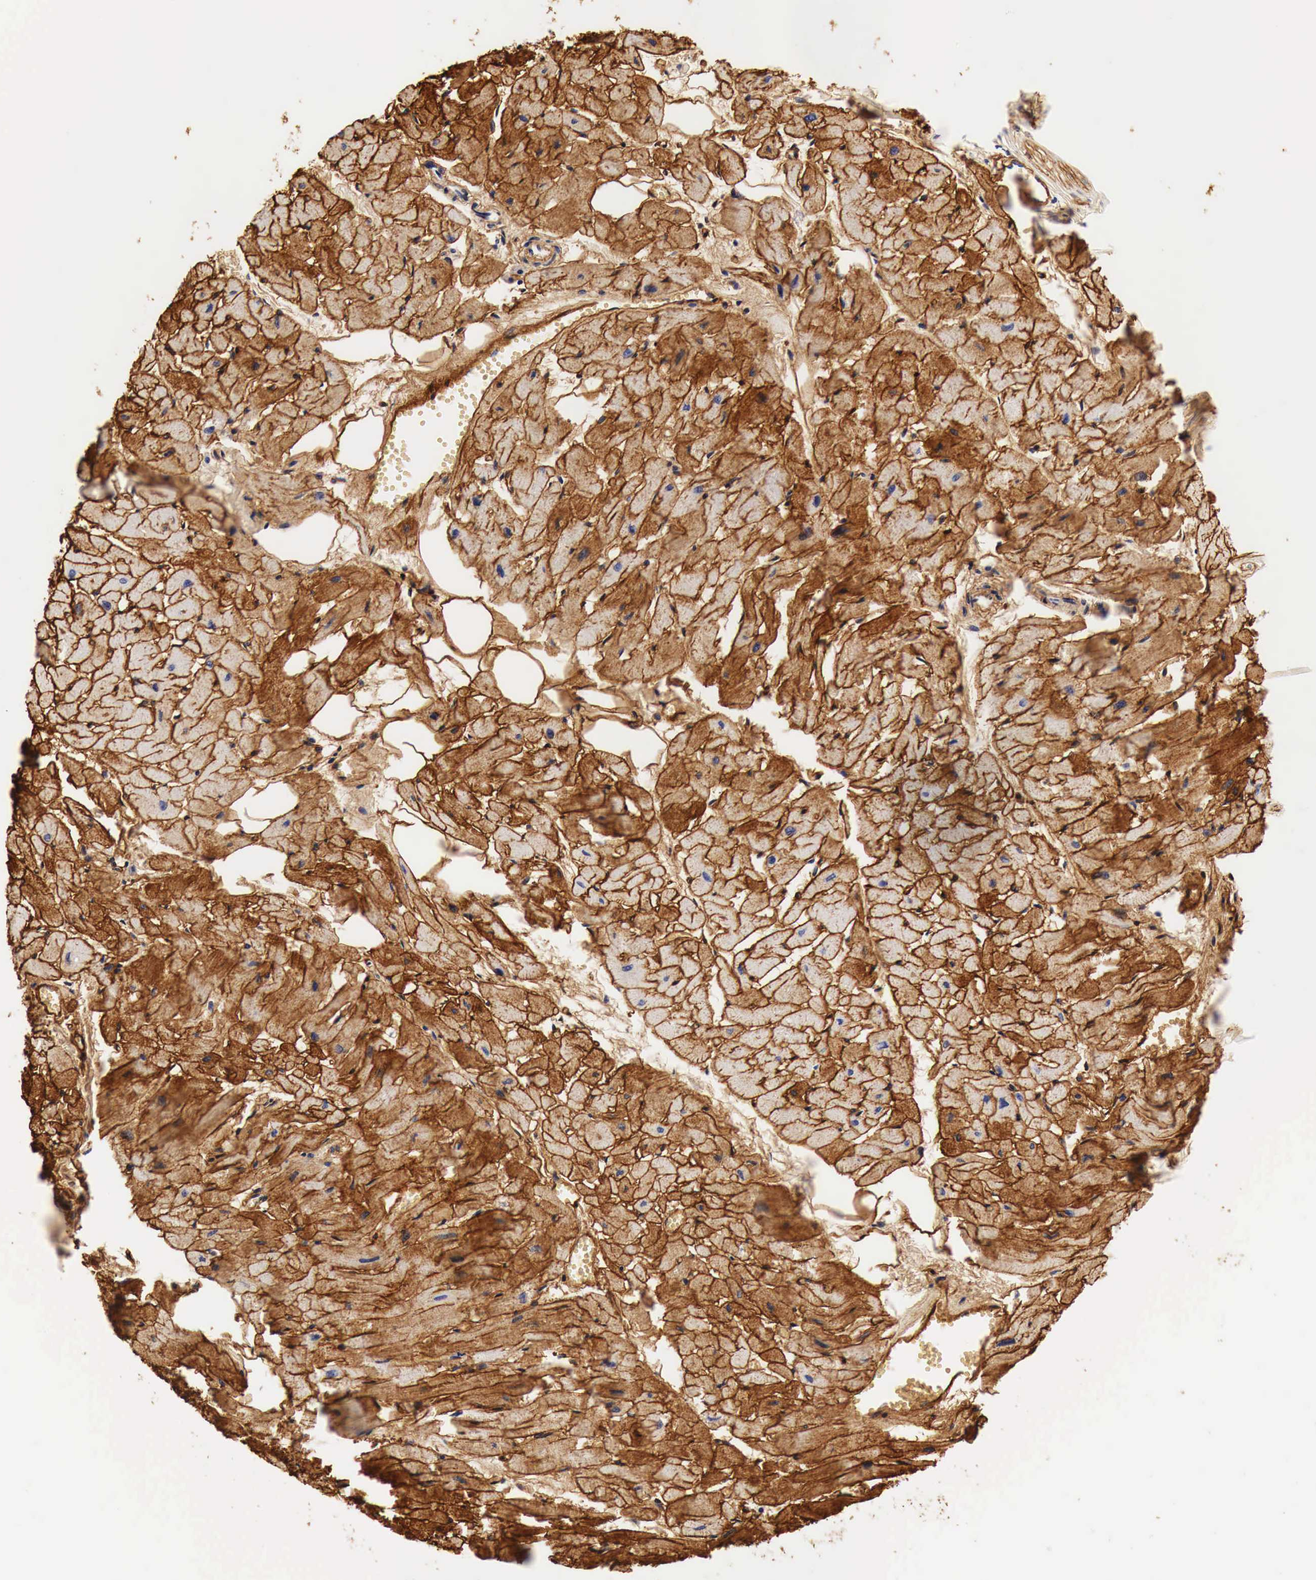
{"staining": {"intensity": "strong", "quantity": ">75%", "location": "cytoplasmic/membranous"}, "tissue": "heart muscle", "cell_type": "Cardiomyocytes", "image_type": "normal", "snomed": [{"axis": "morphology", "description": "Normal tissue, NOS"}, {"axis": "topography", "description": "Heart"}], "caption": "A histopathology image showing strong cytoplasmic/membranous positivity in about >75% of cardiomyocytes in unremarkable heart muscle, as visualized by brown immunohistochemical staining.", "gene": "LAMB2", "patient": {"sex": "female", "age": 19}}